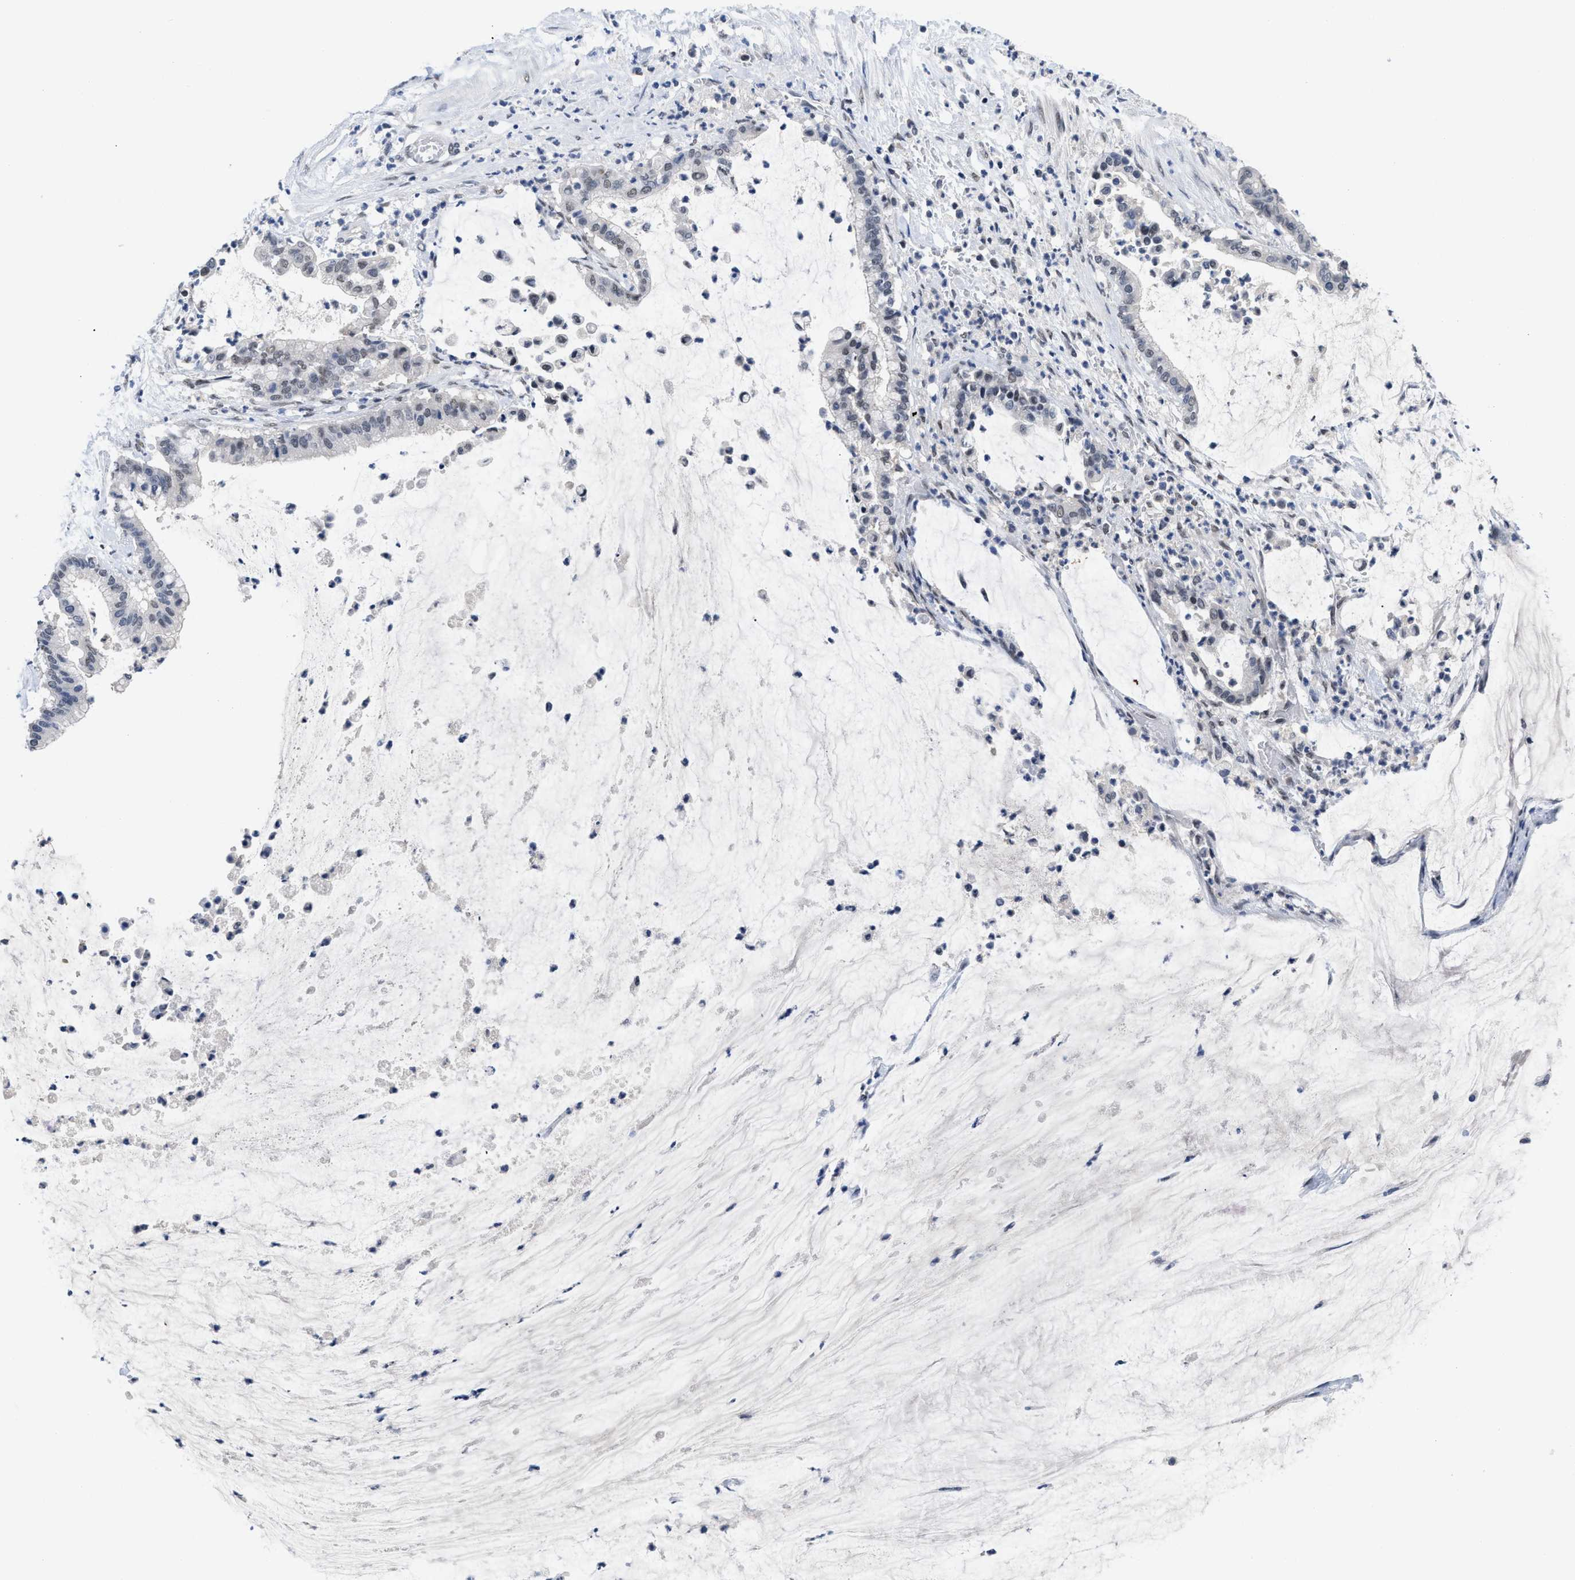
{"staining": {"intensity": "weak", "quantity": "<25%", "location": "nuclear"}, "tissue": "pancreatic cancer", "cell_type": "Tumor cells", "image_type": "cancer", "snomed": [{"axis": "morphology", "description": "Adenocarcinoma, NOS"}, {"axis": "topography", "description": "Pancreas"}], "caption": "Protein analysis of adenocarcinoma (pancreatic) shows no significant expression in tumor cells.", "gene": "GGNBP2", "patient": {"sex": "male", "age": 41}}